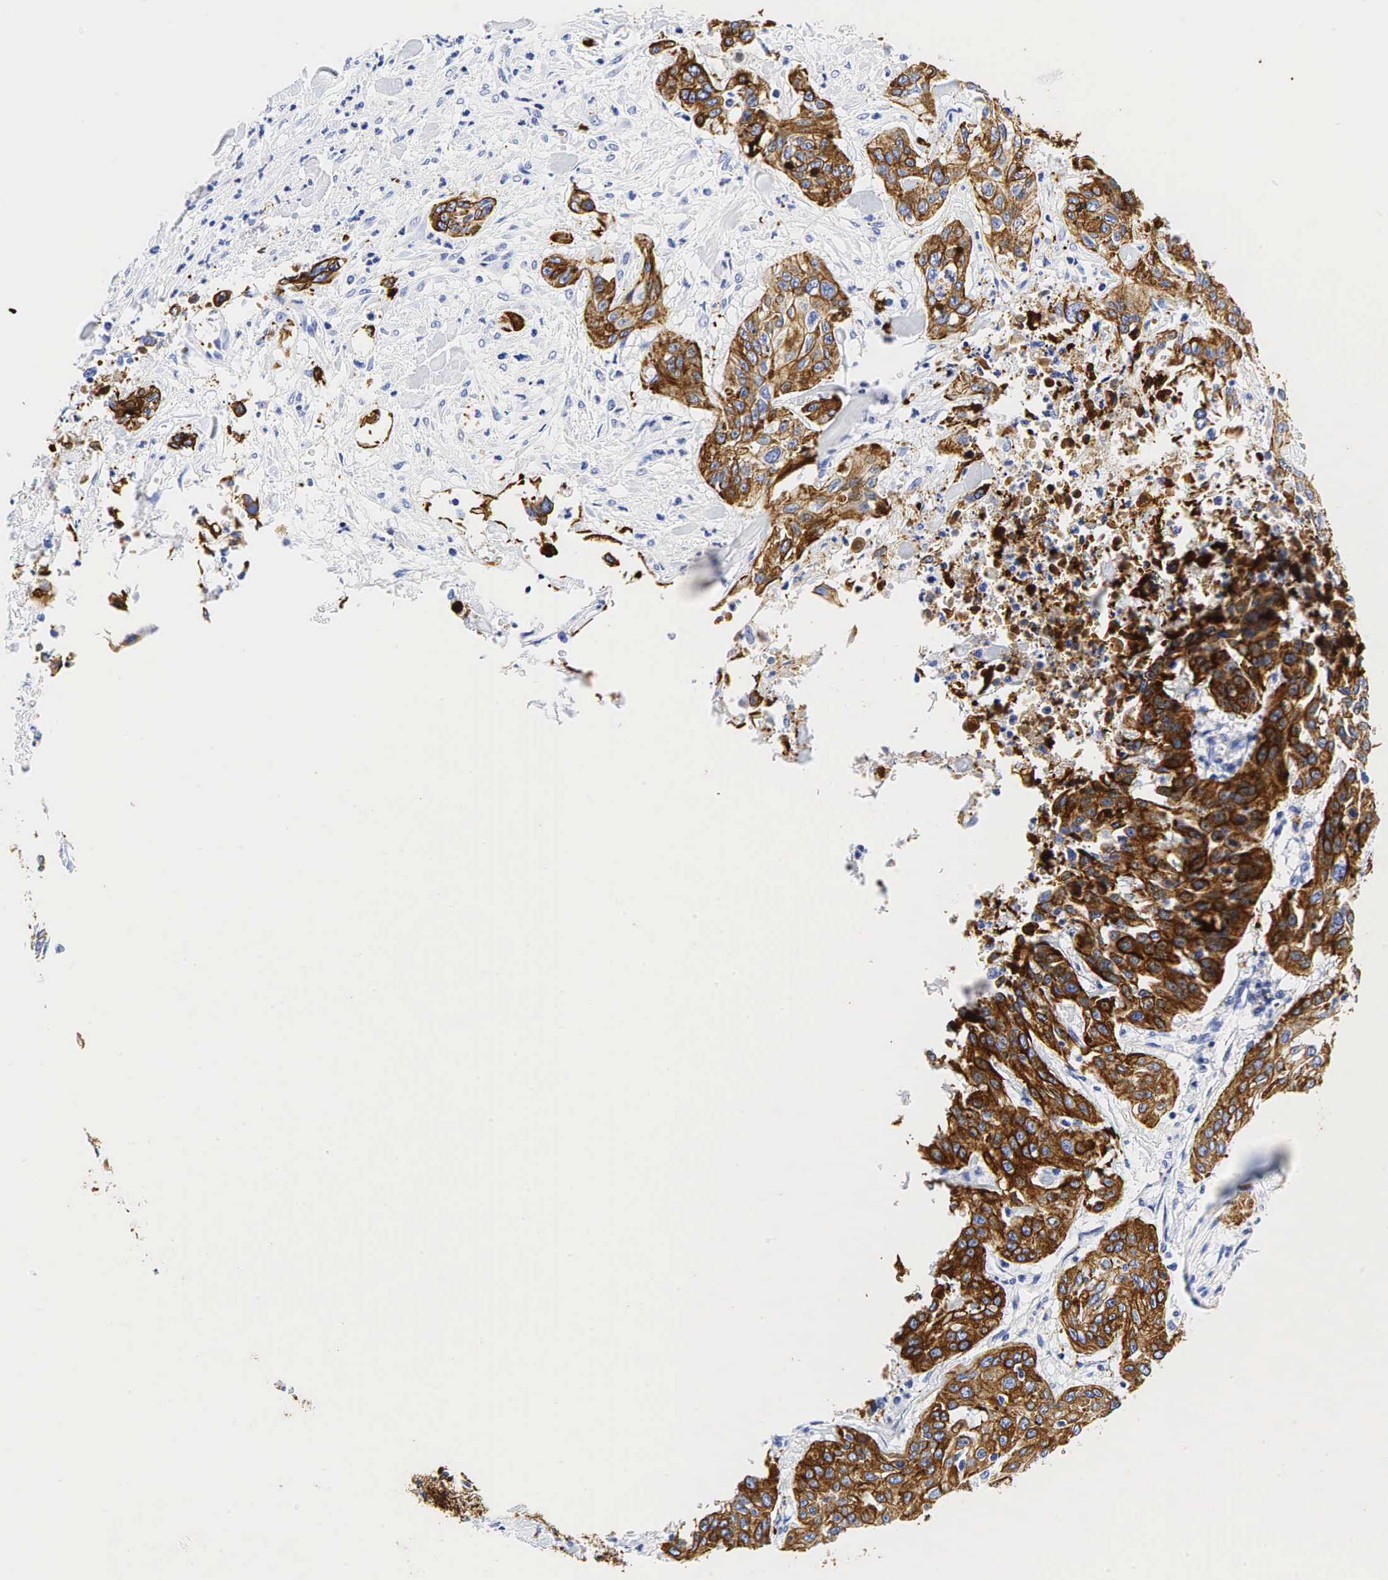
{"staining": {"intensity": "strong", "quantity": ">75%", "location": "cytoplasmic/membranous"}, "tissue": "cervical cancer", "cell_type": "Tumor cells", "image_type": "cancer", "snomed": [{"axis": "morphology", "description": "Squamous cell carcinoma, NOS"}, {"axis": "topography", "description": "Cervix"}], "caption": "The image exhibits immunohistochemical staining of cervical squamous cell carcinoma. There is strong cytoplasmic/membranous staining is identified in about >75% of tumor cells.", "gene": "KRT7", "patient": {"sex": "female", "age": 41}}